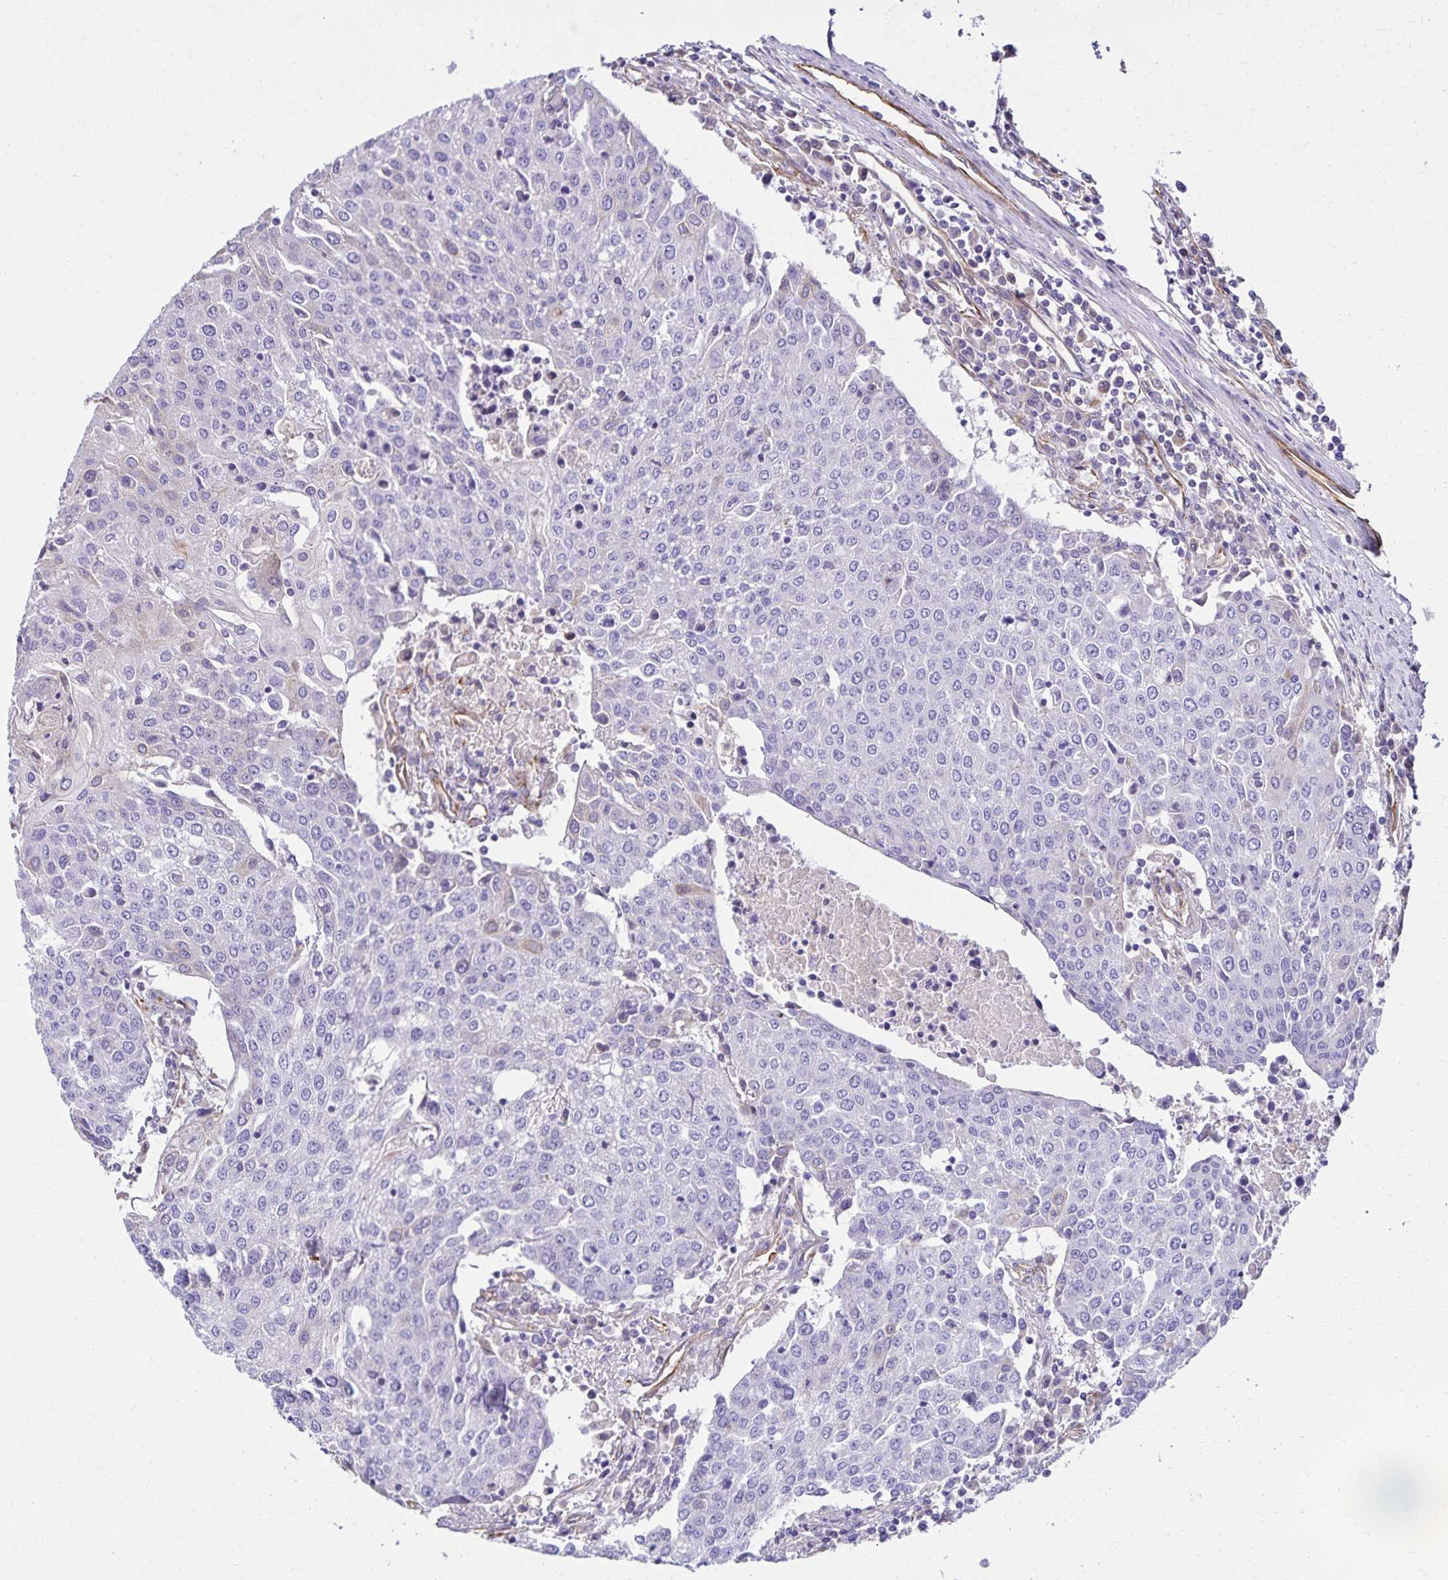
{"staining": {"intensity": "negative", "quantity": "none", "location": "none"}, "tissue": "urothelial cancer", "cell_type": "Tumor cells", "image_type": "cancer", "snomed": [{"axis": "morphology", "description": "Urothelial carcinoma, High grade"}, {"axis": "topography", "description": "Urinary bladder"}], "caption": "An IHC image of high-grade urothelial carcinoma is shown. There is no staining in tumor cells of high-grade urothelial carcinoma.", "gene": "TRPV6", "patient": {"sex": "female", "age": 85}}